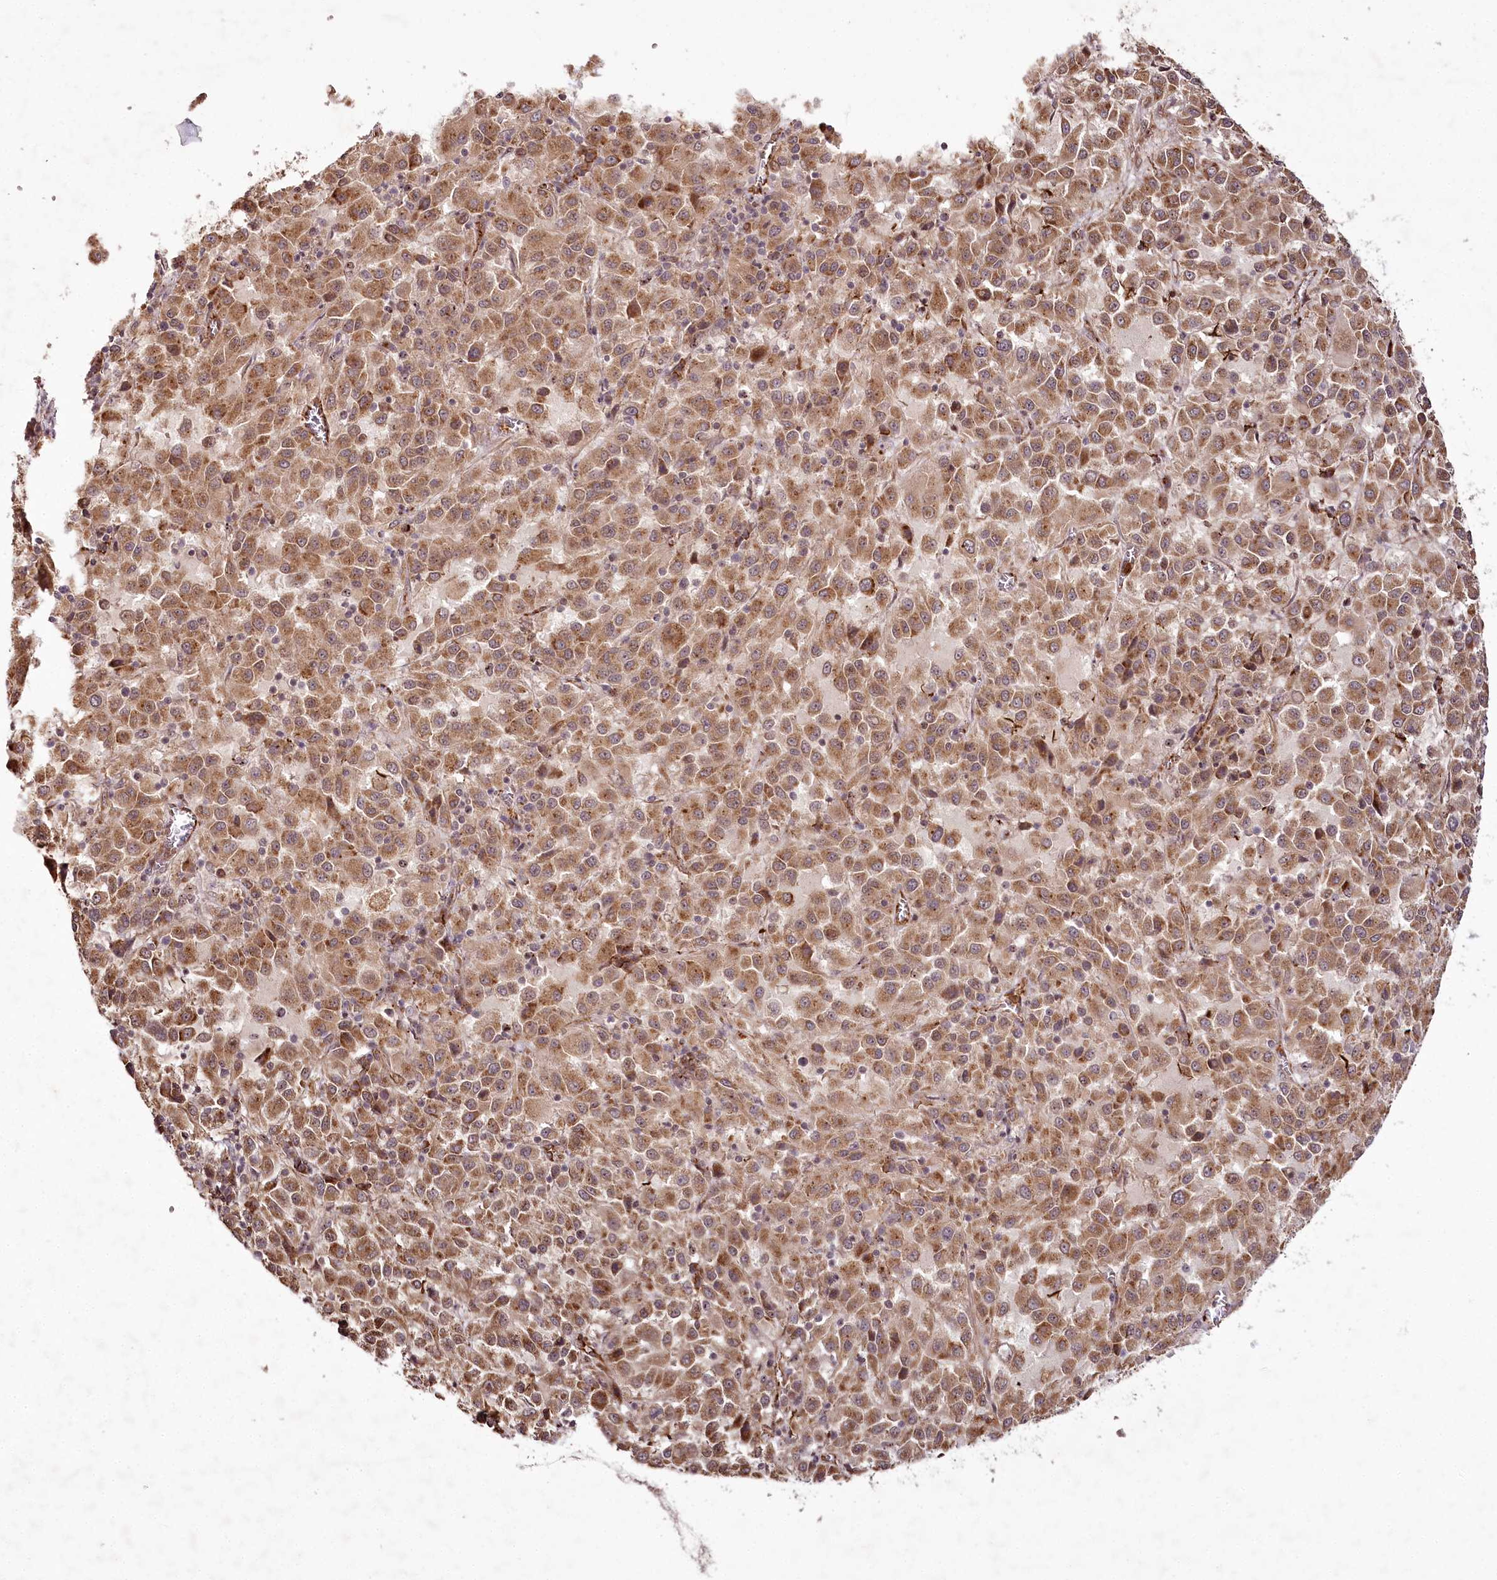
{"staining": {"intensity": "moderate", "quantity": ">75%", "location": "cytoplasmic/membranous,nuclear"}, "tissue": "melanoma", "cell_type": "Tumor cells", "image_type": "cancer", "snomed": [{"axis": "morphology", "description": "Malignant melanoma, Metastatic site"}, {"axis": "topography", "description": "Lung"}], "caption": "Moderate cytoplasmic/membranous and nuclear staining is present in approximately >75% of tumor cells in melanoma. The protein of interest is stained brown, and the nuclei are stained in blue (DAB (3,3'-diaminobenzidine) IHC with brightfield microscopy, high magnification).", "gene": "ALKBH8", "patient": {"sex": "male", "age": 64}}